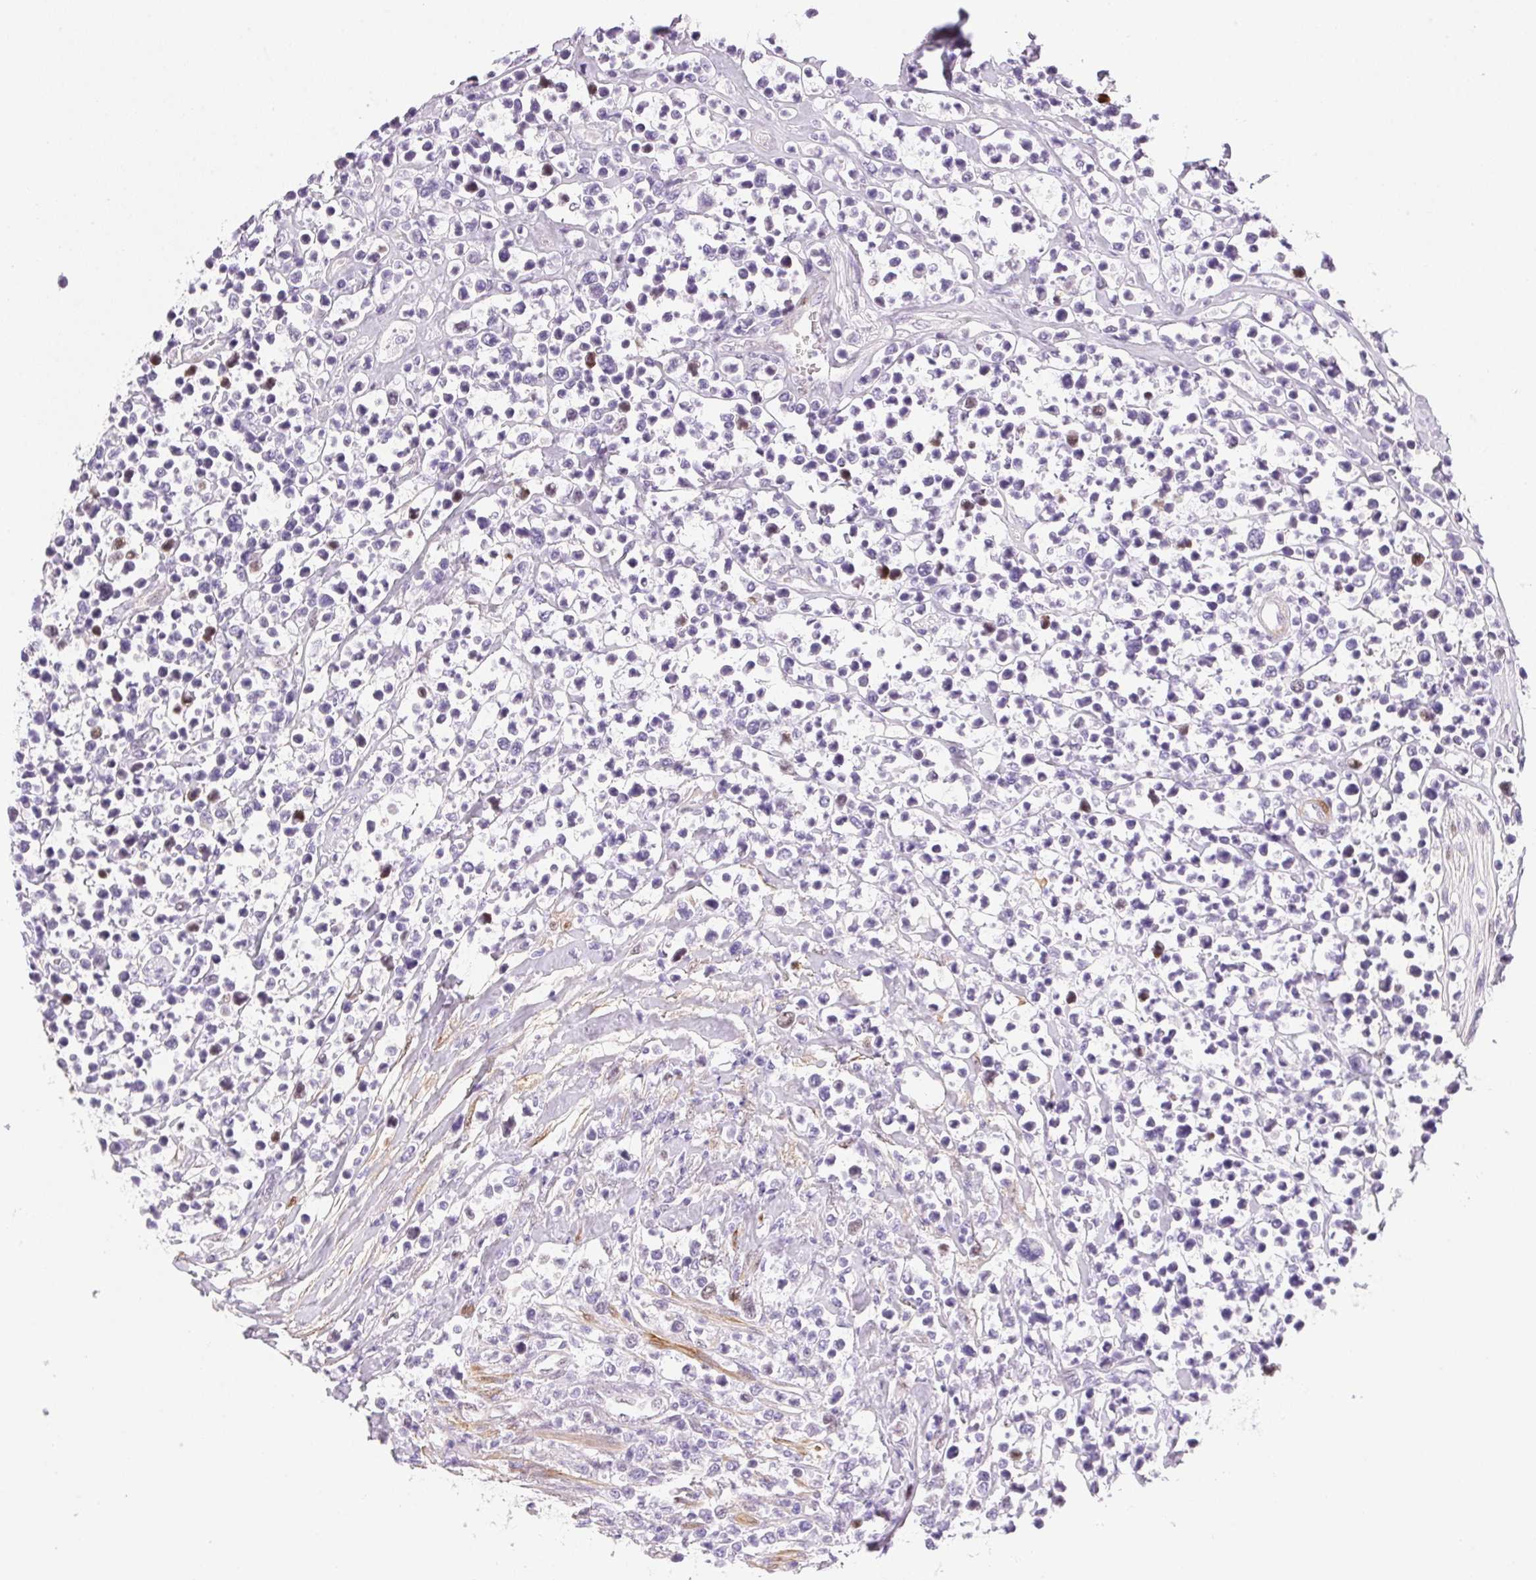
{"staining": {"intensity": "negative", "quantity": "none", "location": "none"}, "tissue": "lymphoma", "cell_type": "Tumor cells", "image_type": "cancer", "snomed": [{"axis": "morphology", "description": "Malignant lymphoma, non-Hodgkin's type, High grade"}, {"axis": "topography", "description": "Soft tissue"}], "caption": "This image is of malignant lymphoma, non-Hodgkin's type (high-grade) stained with IHC to label a protein in brown with the nuclei are counter-stained blue. There is no positivity in tumor cells.", "gene": "SMTN", "patient": {"sex": "female", "age": 56}}